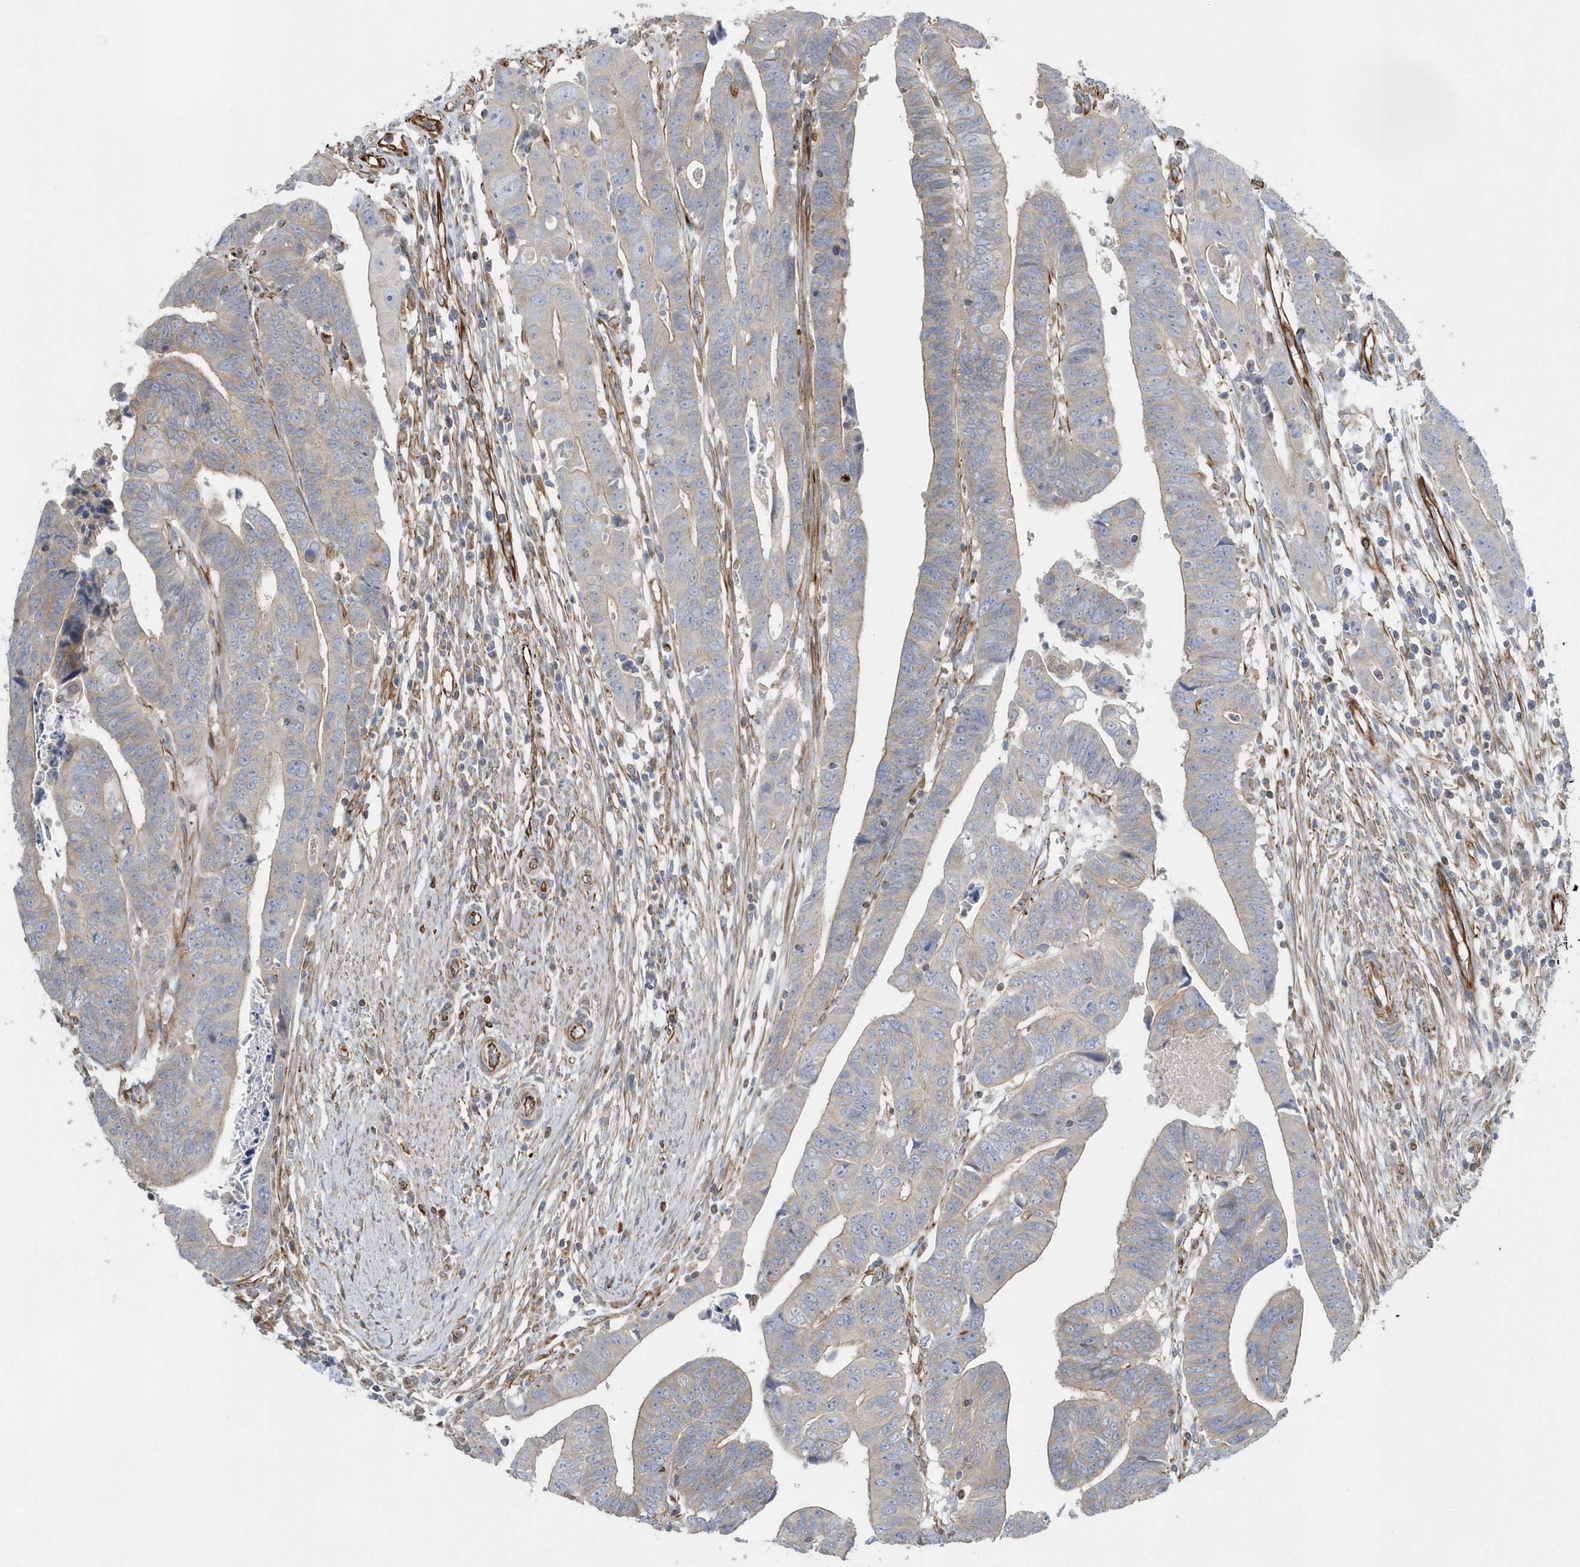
{"staining": {"intensity": "weak", "quantity": "<25%", "location": "cytoplasmic/membranous"}, "tissue": "colorectal cancer", "cell_type": "Tumor cells", "image_type": "cancer", "snomed": [{"axis": "morphology", "description": "Adenocarcinoma, NOS"}, {"axis": "topography", "description": "Rectum"}], "caption": "Immunohistochemistry of human colorectal cancer reveals no positivity in tumor cells.", "gene": "RAB17", "patient": {"sex": "female", "age": 65}}